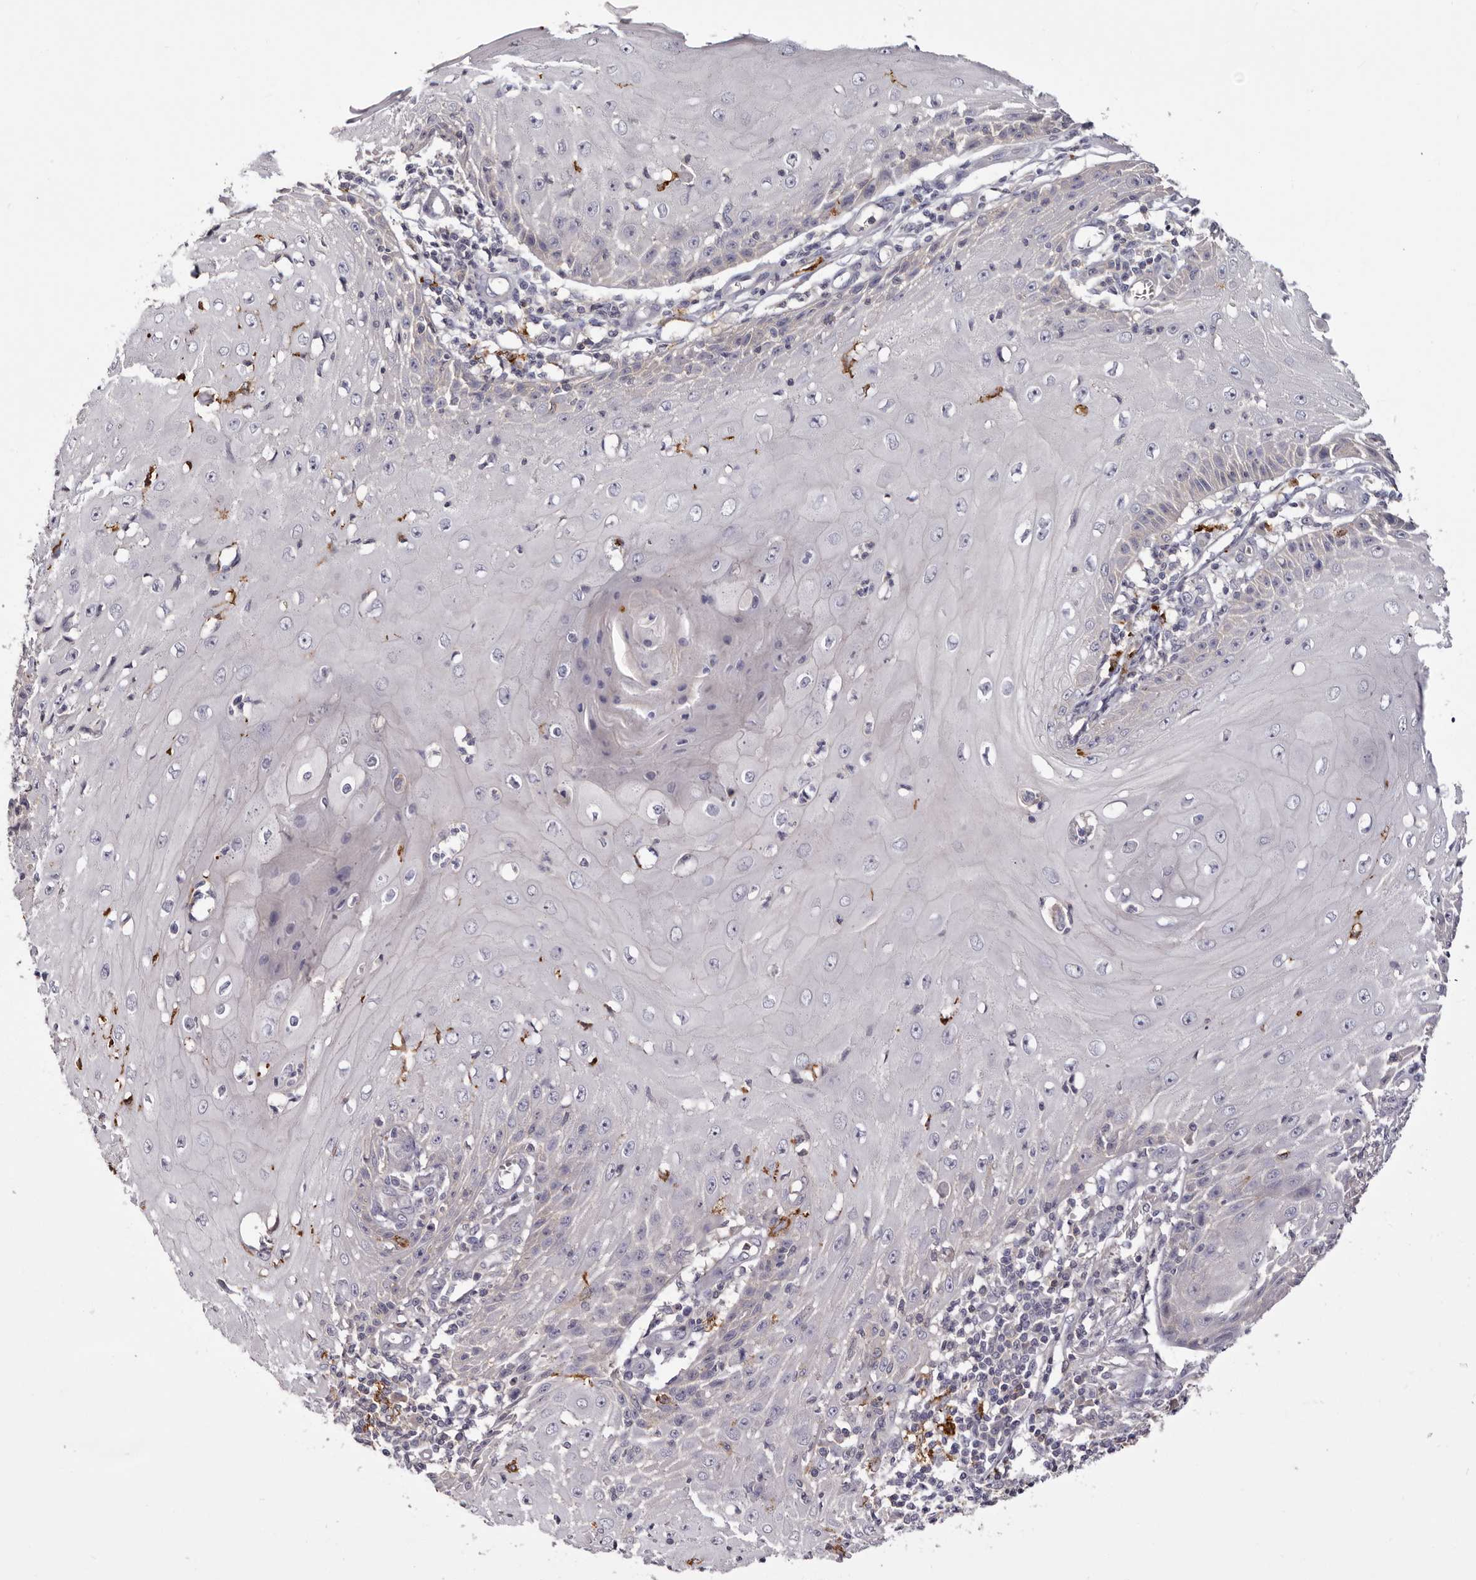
{"staining": {"intensity": "negative", "quantity": "none", "location": "none"}, "tissue": "skin cancer", "cell_type": "Tumor cells", "image_type": "cancer", "snomed": [{"axis": "morphology", "description": "Squamous cell carcinoma, NOS"}, {"axis": "topography", "description": "Skin"}], "caption": "Immunohistochemistry (IHC) of skin cancer demonstrates no staining in tumor cells.", "gene": "S1PR5", "patient": {"sex": "female", "age": 73}}